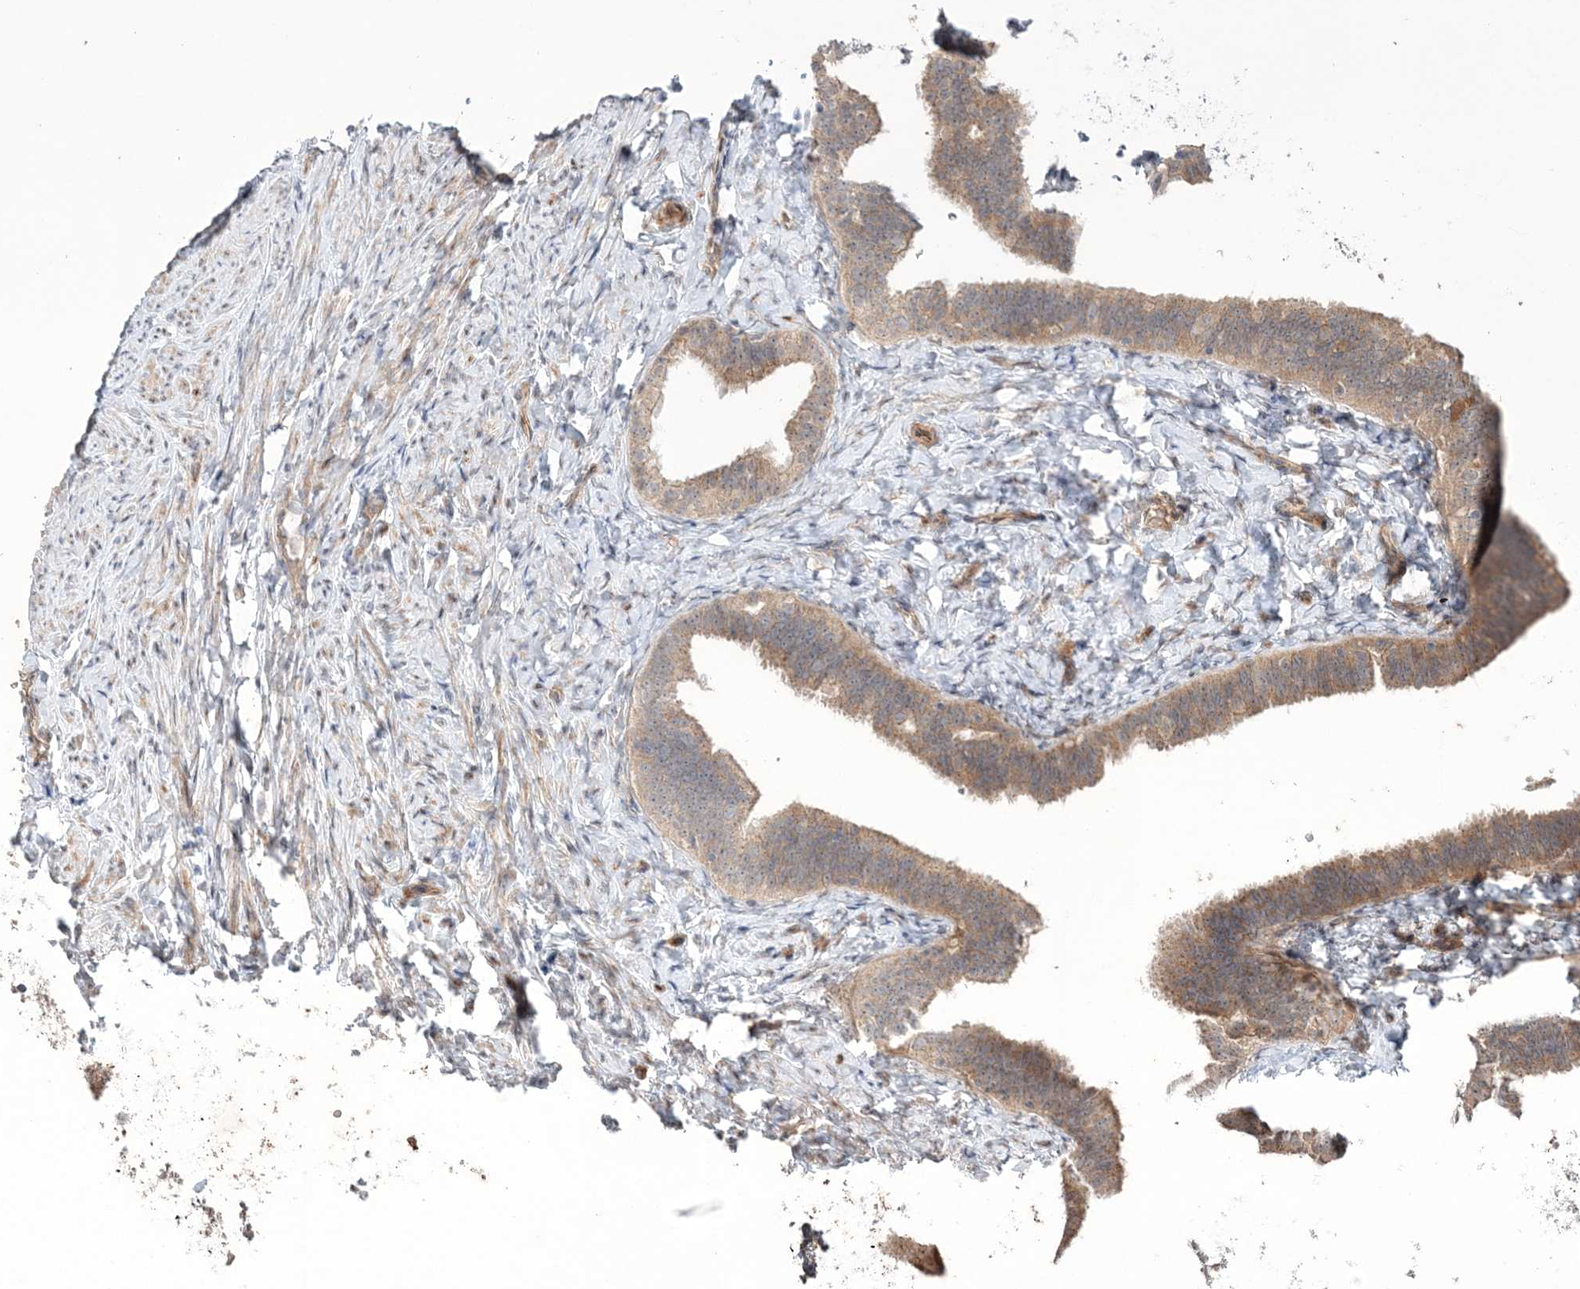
{"staining": {"intensity": "weak", "quantity": ">75%", "location": "cytoplasmic/membranous"}, "tissue": "fallopian tube", "cell_type": "Glandular cells", "image_type": "normal", "snomed": [{"axis": "morphology", "description": "Normal tissue, NOS"}, {"axis": "topography", "description": "Fallopian tube"}], "caption": "Immunohistochemistry micrograph of benign fallopian tube: human fallopian tube stained using immunohistochemistry (IHC) exhibits low levels of weak protein expression localized specifically in the cytoplasmic/membranous of glandular cells, appearing as a cytoplasmic/membranous brown color.", "gene": "UBTD2", "patient": {"sex": "female", "age": 39}}